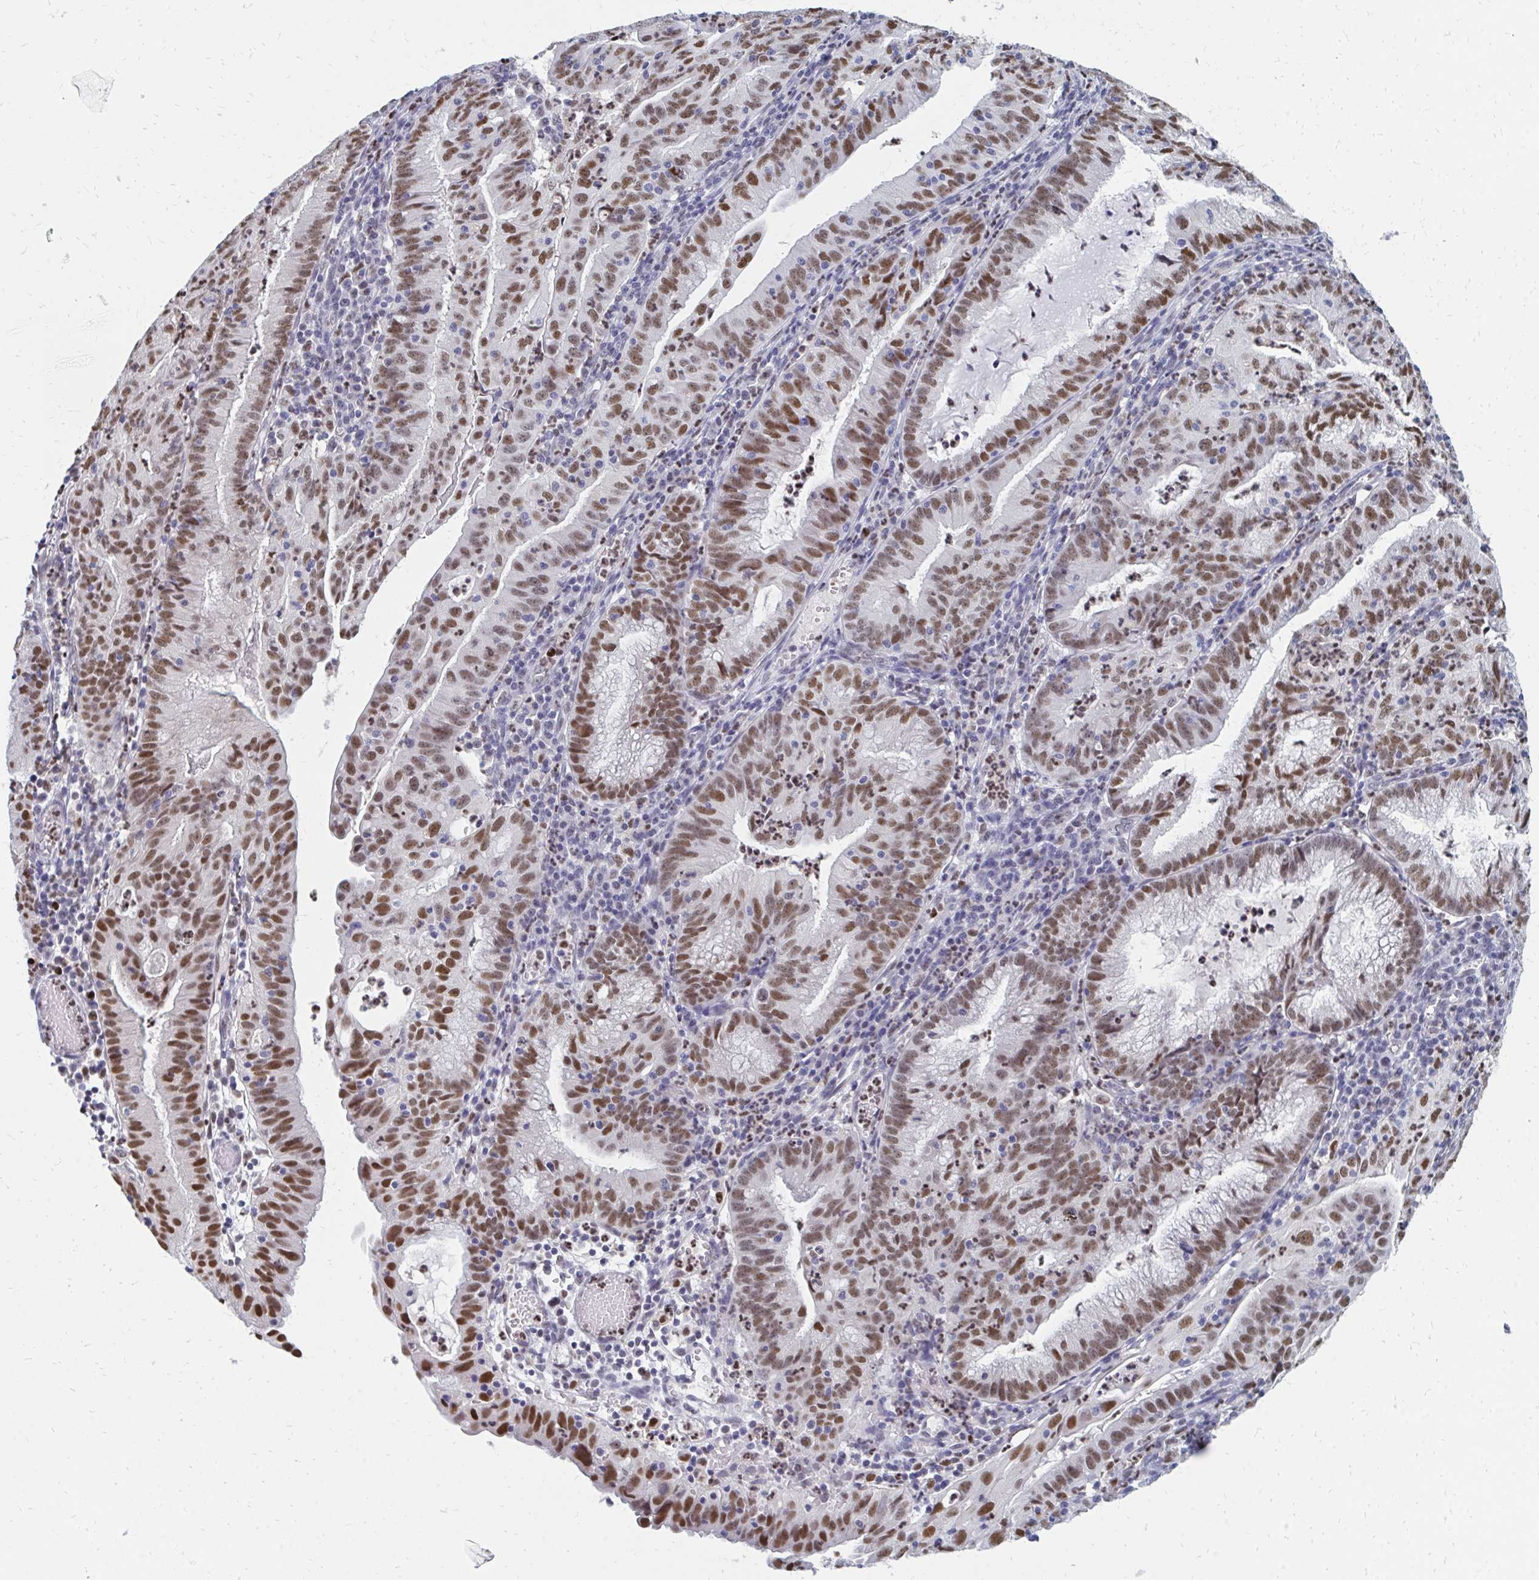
{"staining": {"intensity": "moderate", "quantity": ">75%", "location": "nuclear"}, "tissue": "endometrial cancer", "cell_type": "Tumor cells", "image_type": "cancer", "snomed": [{"axis": "morphology", "description": "Adenocarcinoma, NOS"}, {"axis": "topography", "description": "Endometrium"}], "caption": "Endometrial cancer (adenocarcinoma) was stained to show a protein in brown. There is medium levels of moderate nuclear expression in about >75% of tumor cells.", "gene": "PLK3", "patient": {"sex": "female", "age": 60}}